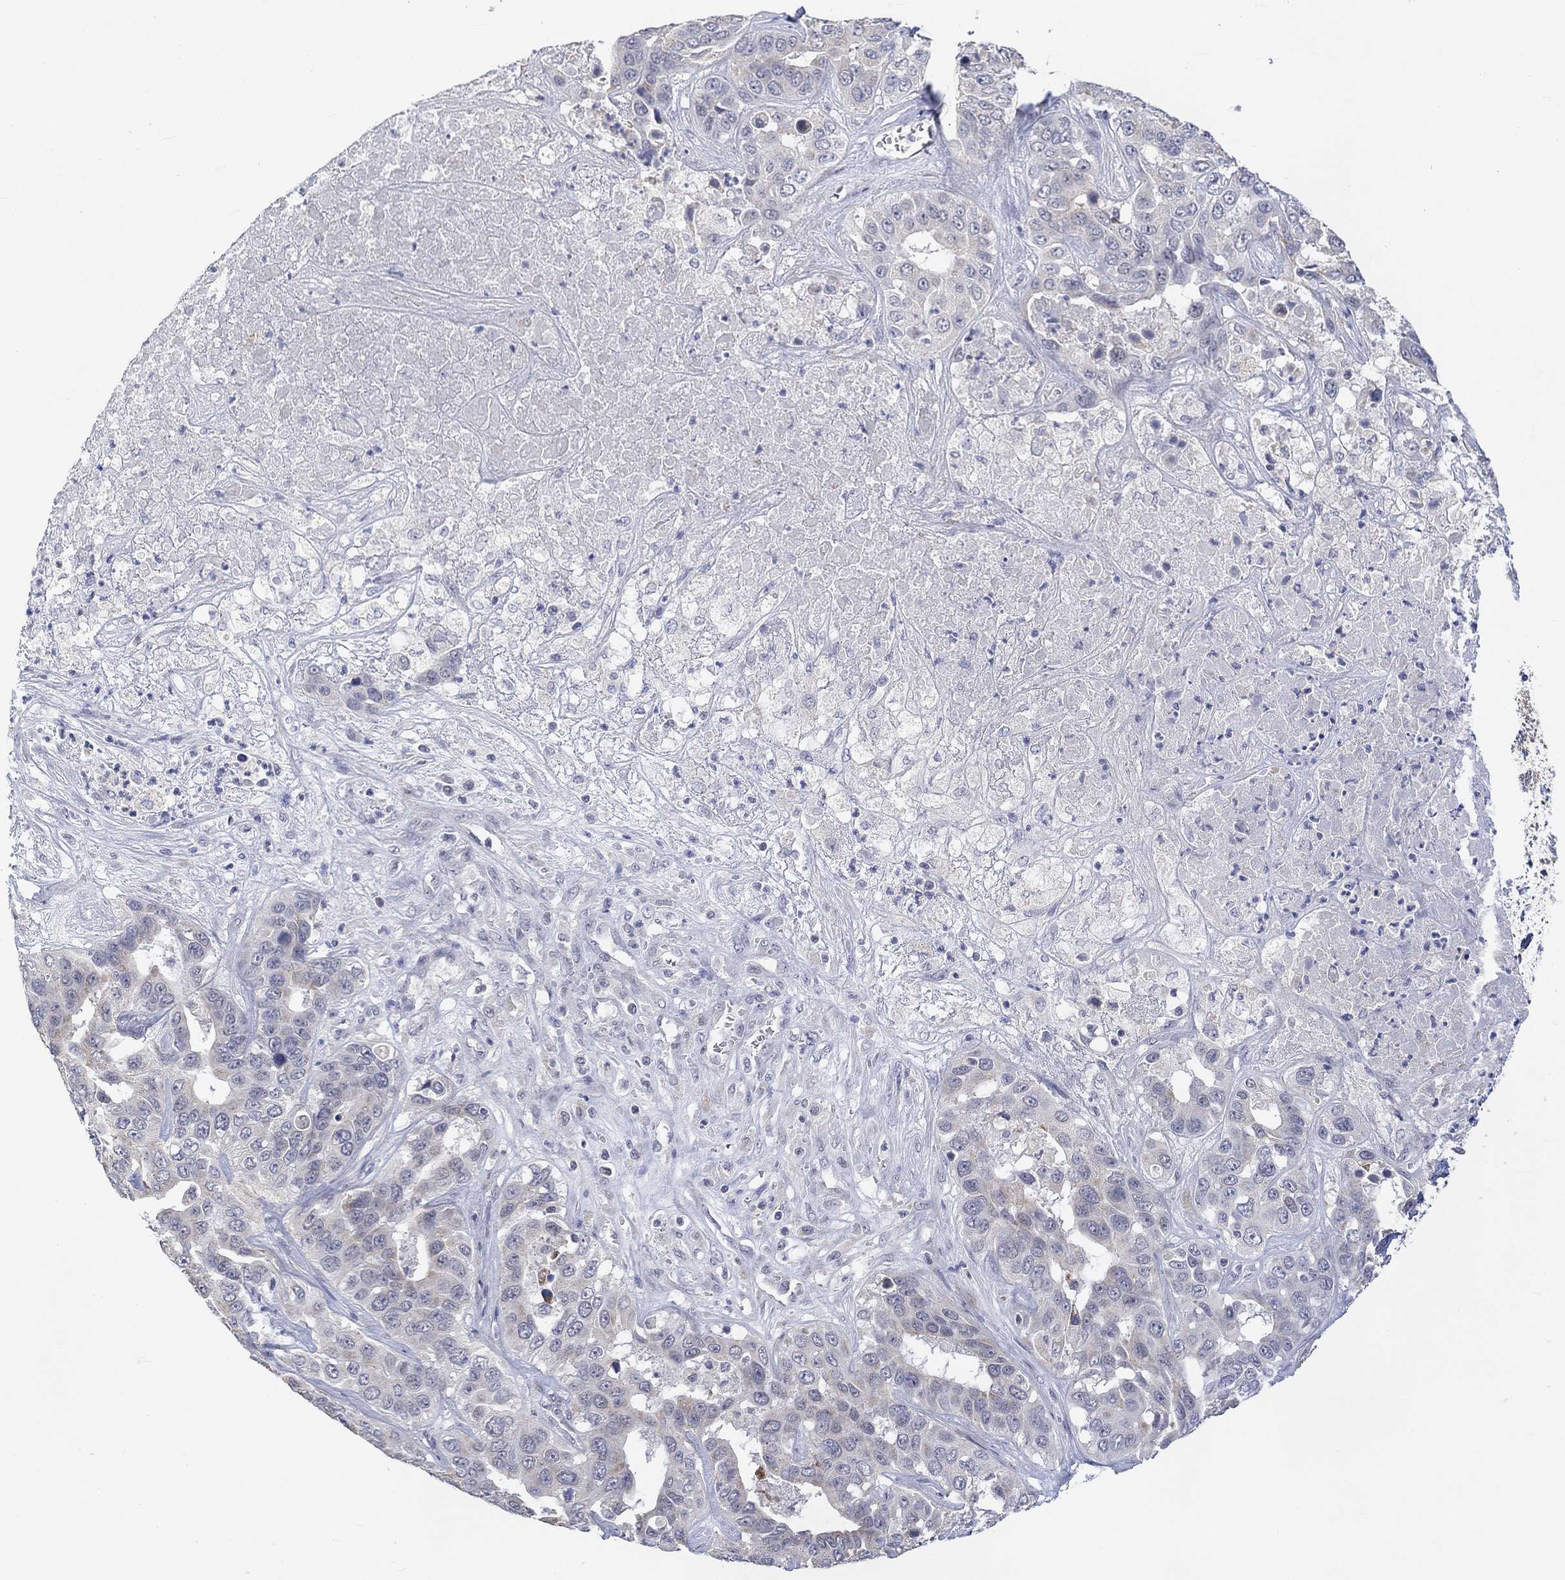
{"staining": {"intensity": "negative", "quantity": "none", "location": "none"}, "tissue": "liver cancer", "cell_type": "Tumor cells", "image_type": "cancer", "snomed": [{"axis": "morphology", "description": "Cholangiocarcinoma"}, {"axis": "topography", "description": "Liver"}], "caption": "The histopathology image demonstrates no staining of tumor cells in liver cancer (cholangiocarcinoma). (Stains: DAB (3,3'-diaminobenzidine) immunohistochemistry (IHC) with hematoxylin counter stain, Microscopy: brightfield microscopy at high magnification).", "gene": "SLC48A1", "patient": {"sex": "female", "age": 52}}